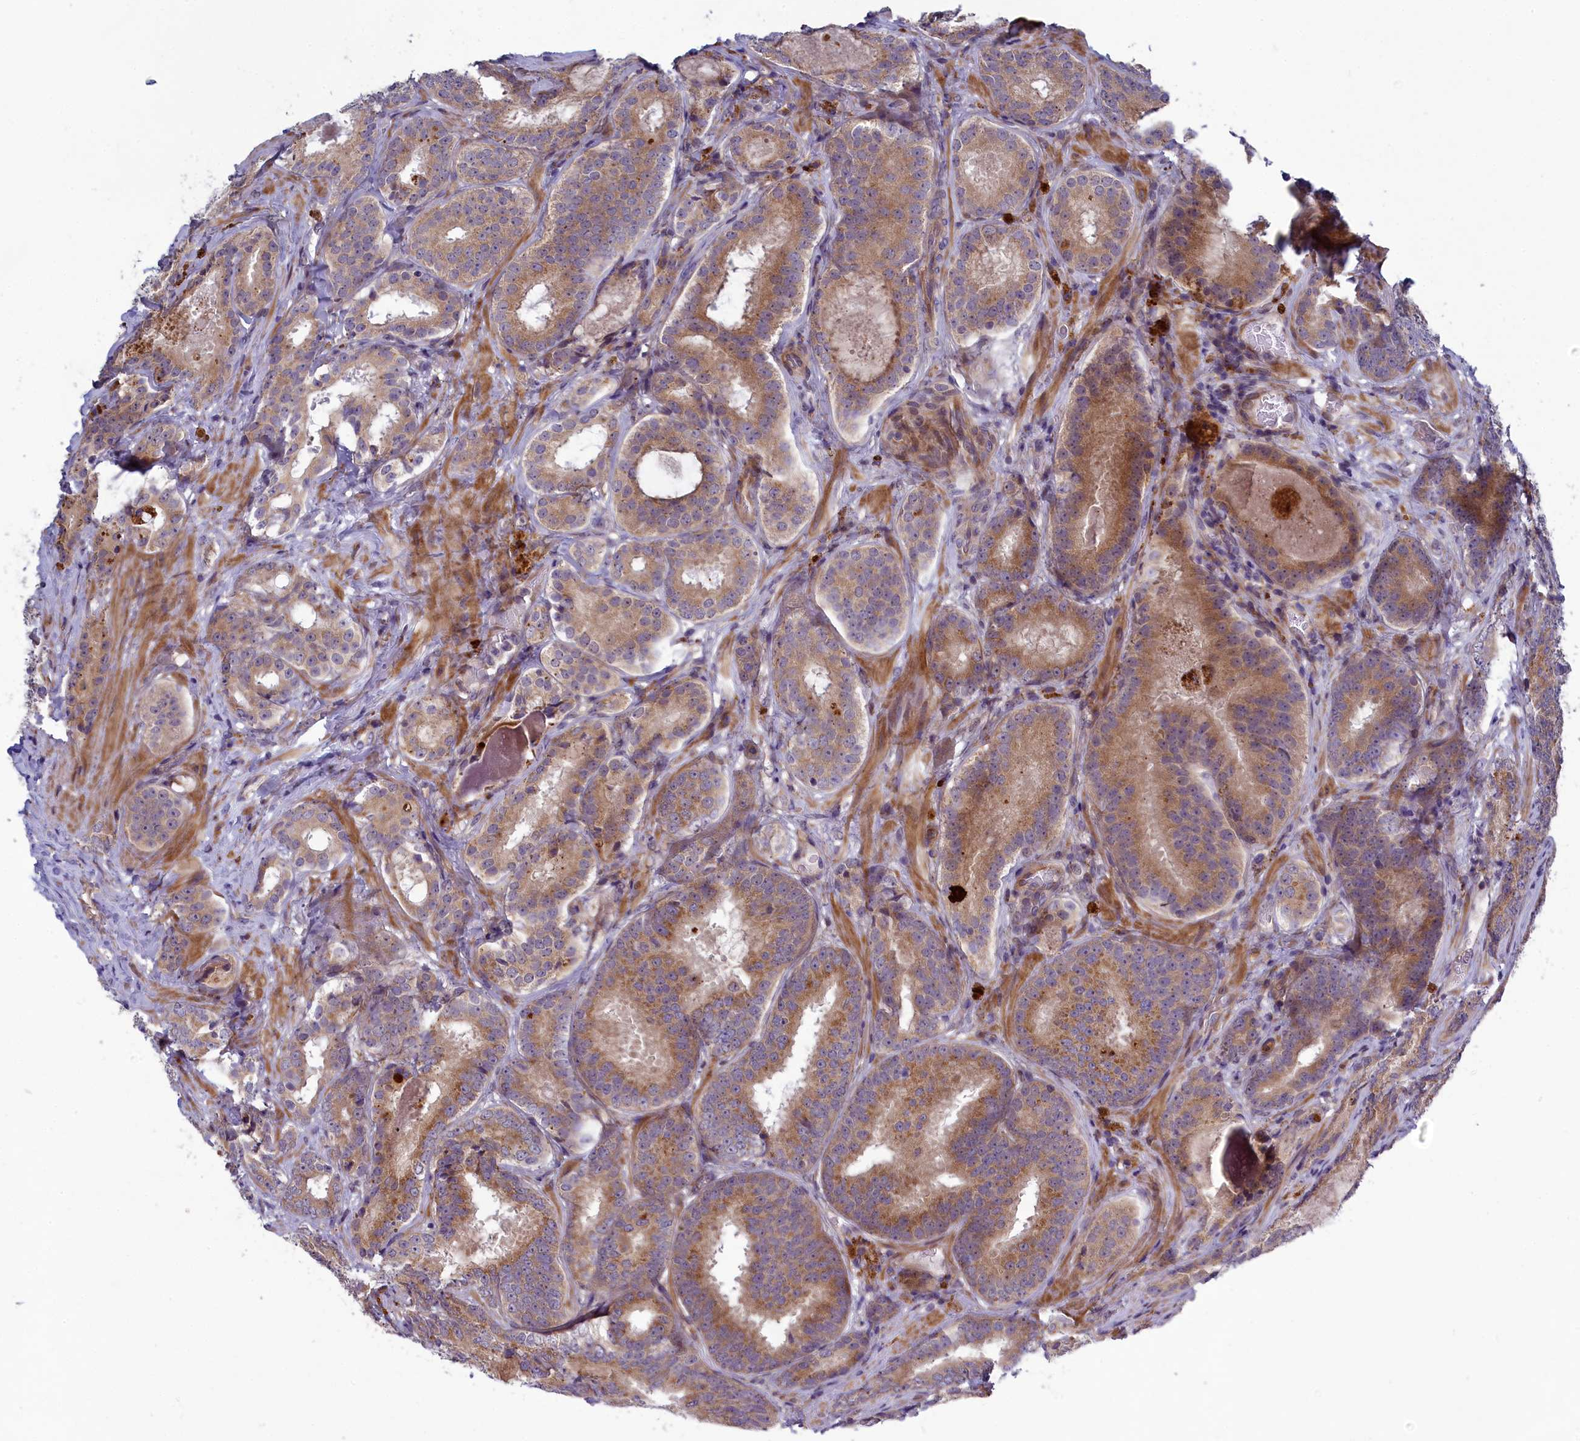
{"staining": {"intensity": "moderate", "quantity": ">75%", "location": "cytoplasmic/membranous"}, "tissue": "prostate cancer", "cell_type": "Tumor cells", "image_type": "cancer", "snomed": [{"axis": "morphology", "description": "Adenocarcinoma, High grade"}, {"axis": "topography", "description": "Prostate"}], "caption": "Brown immunohistochemical staining in human prostate cancer (high-grade adenocarcinoma) displays moderate cytoplasmic/membranous positivity in about >75% of tumor cells.", "gene": "BLTP2", "patient": {"sex": "male", "age": 57}}